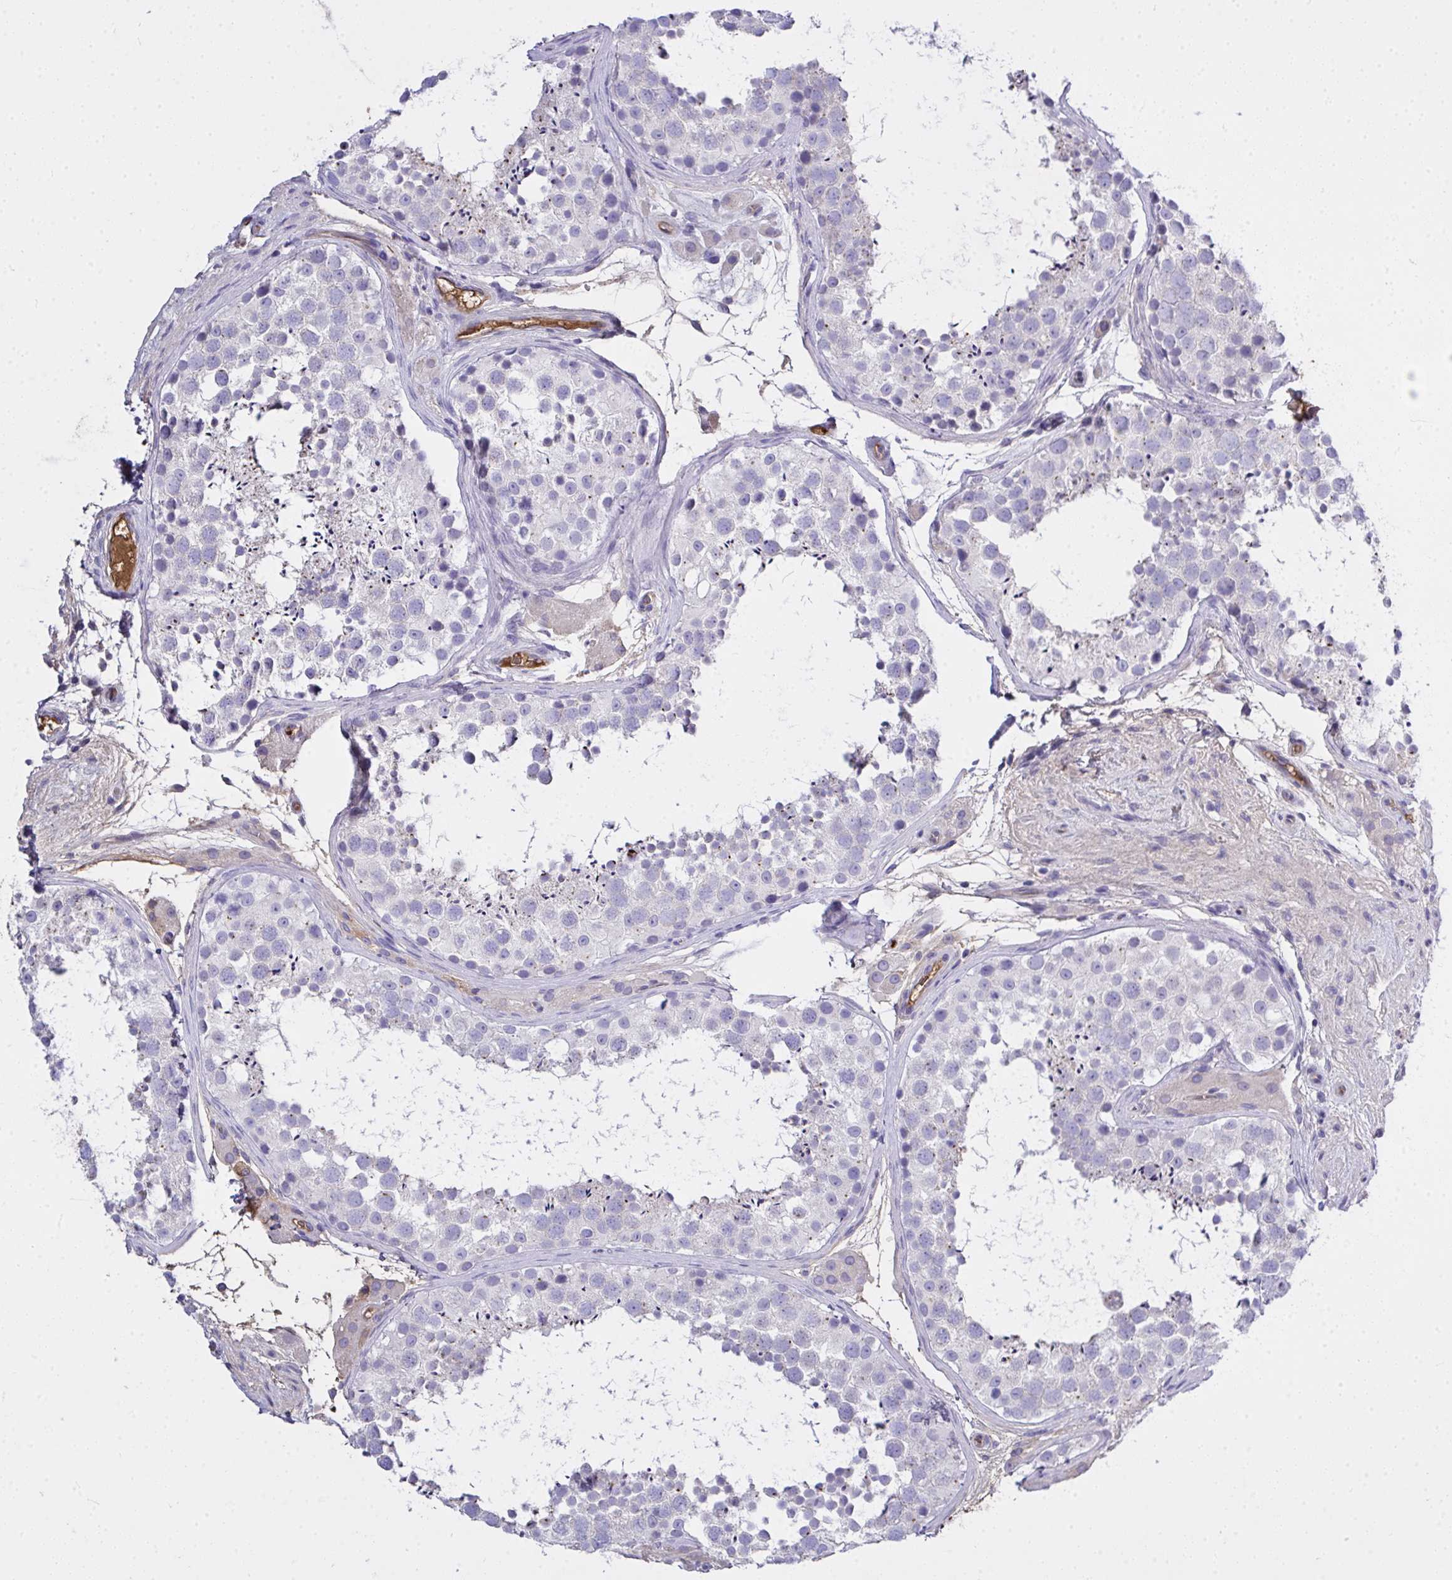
{"staining": {"intensity": "weak", "quantity": "<25%", "location": "cytoplasmic/membranous"}, "tissue": "testis", "cell_type": "Cells in seminiferous ducts", "image_type": "normal", "snomed": [{"axis": "morphology", "description": "Normal tissue, NOS"}, {"axis": "topography", "description": "Testis"}], "caption": "DAB immunohistochemical staining of benign testis reveals no significant expression in cells in seminiferous ducts.", "gene": "ZNF813", "patient": {"sex": "male", "age": 41}}